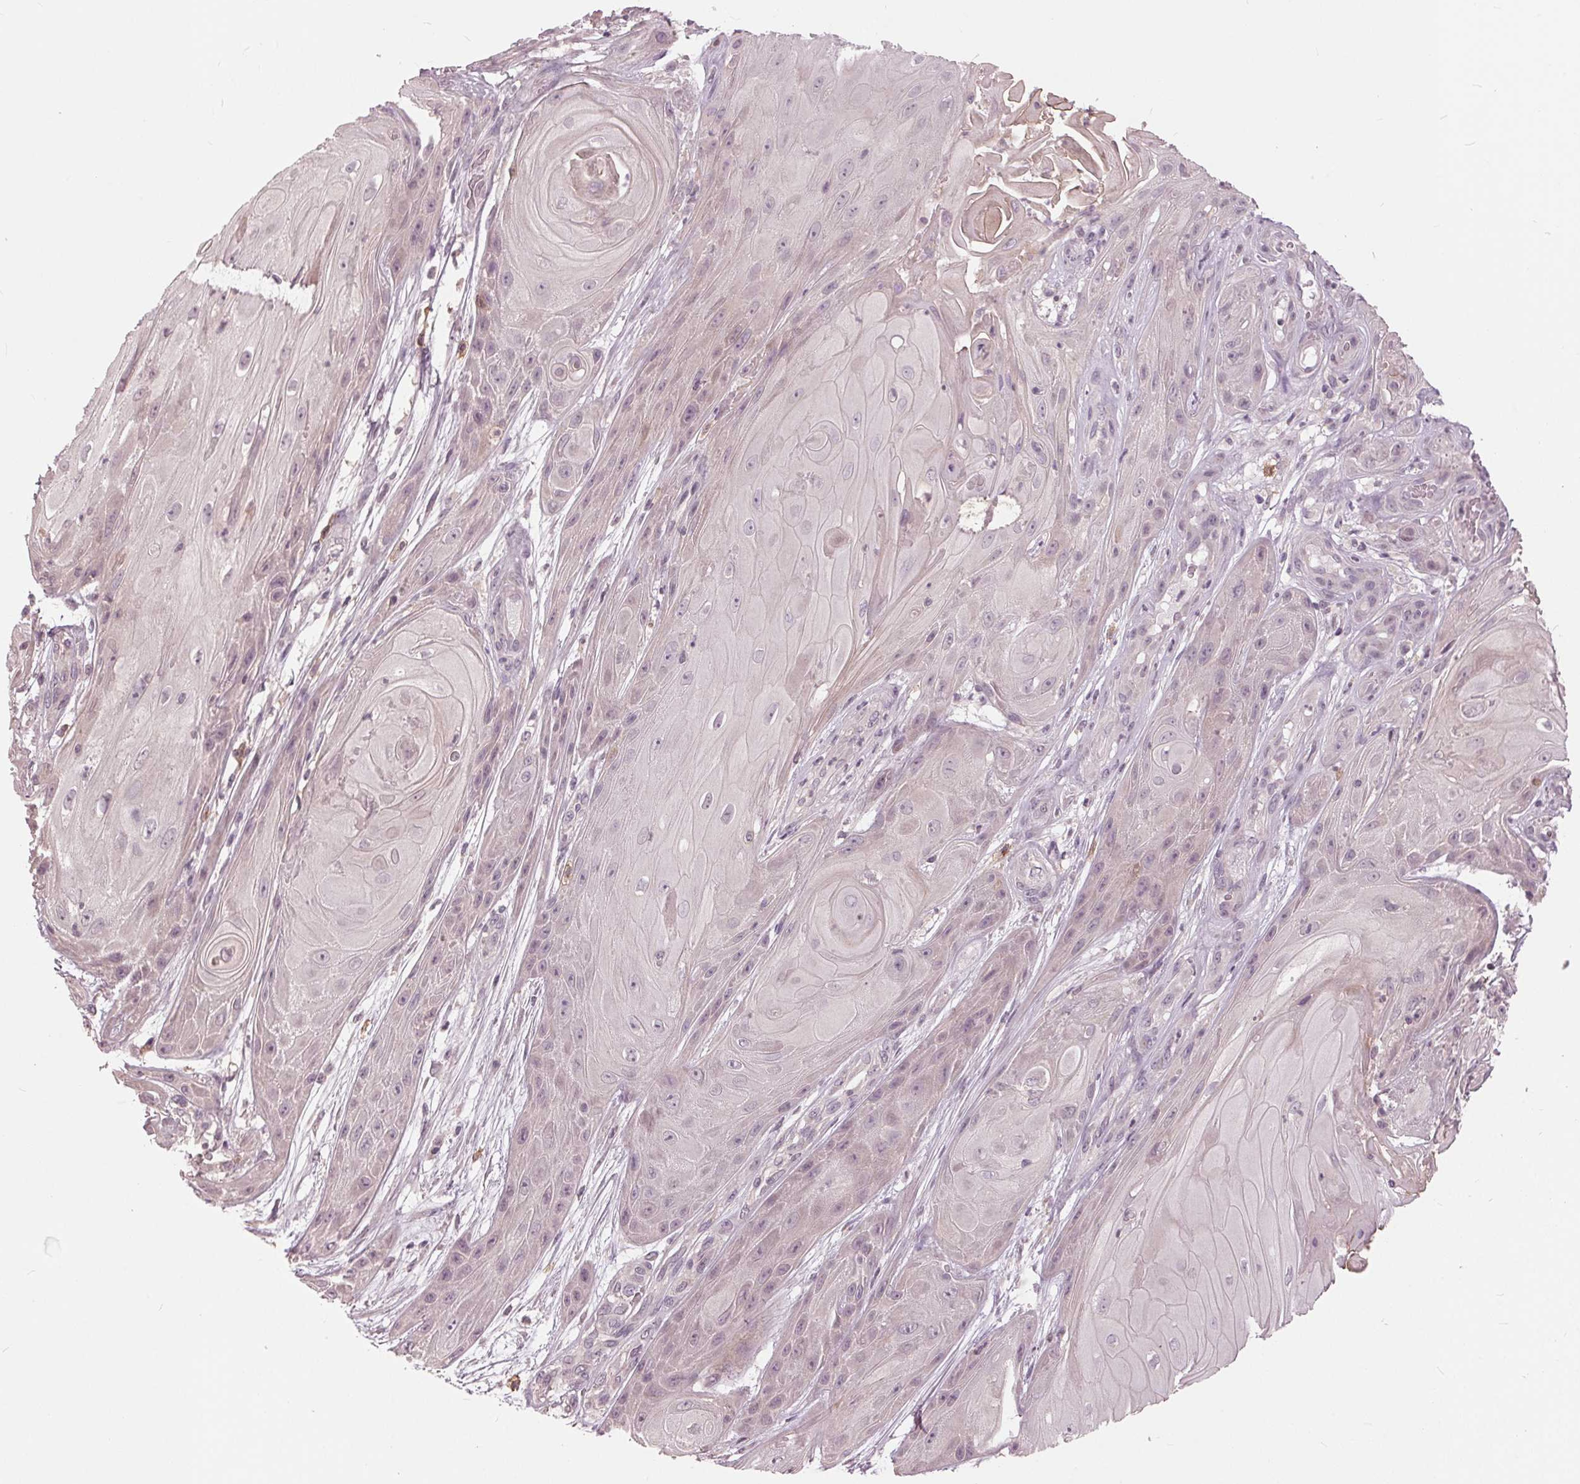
{"staining": {"intensity": "negative", "quantity": "none", "location": "none"}, "tissue": "skin cancer", "cell_type": "Tumor cells", "image_type": "cancer", "snomed": [{"axis": "morphology", "description": "Squamous cell carcinoma, NOS"}, {"axis": "topography", "description": "Skin"}], "caption": "Immunohistochemistry of human skin cancer reveals no positivity in tumor cells.", "gene": "SIGLEC6", "patient": {"sex": "male", "age": 62}}